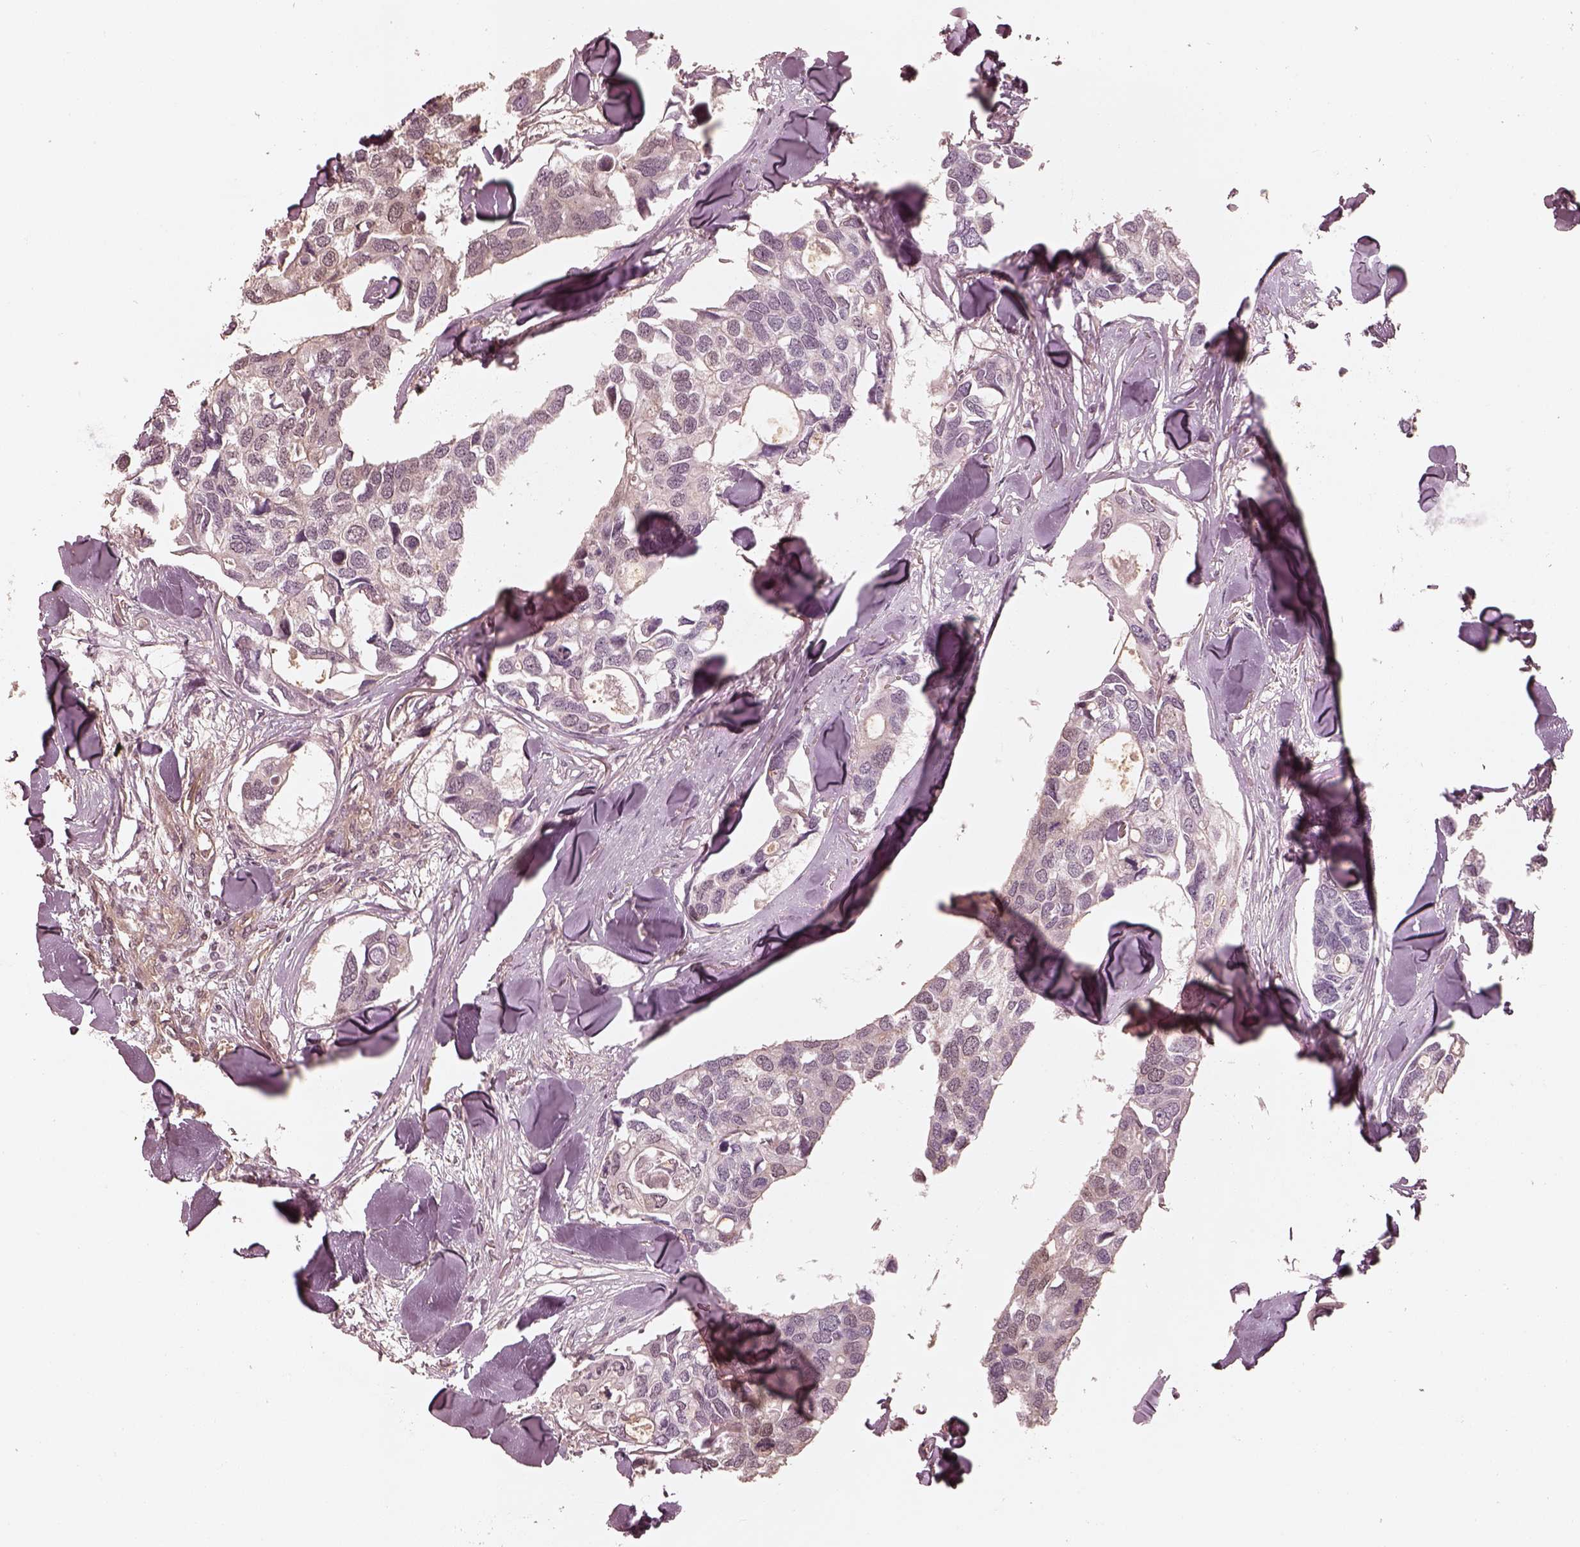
{"staining": {"intensity": "negative", "quantity": "none", "location": "none"}, "tissue": "breast cancer", "cell_type": "Tumor cells", "image_type": "cancer", "snomed": [{"axis": "morphology", "description": "Duct carcinoma"}, {"axis": "topography", "description": "Breast"}], "caption": "This is a histopathology image of immunohistochemistry (IHC) staining of invasive ductal carcinoma (breast), which shows no expression in tumor cells. (Brightfield microscopy of DAB IHC at high magnification).", "gene": "KIF5C", "patient": {"sex": "female", "age": 83}}